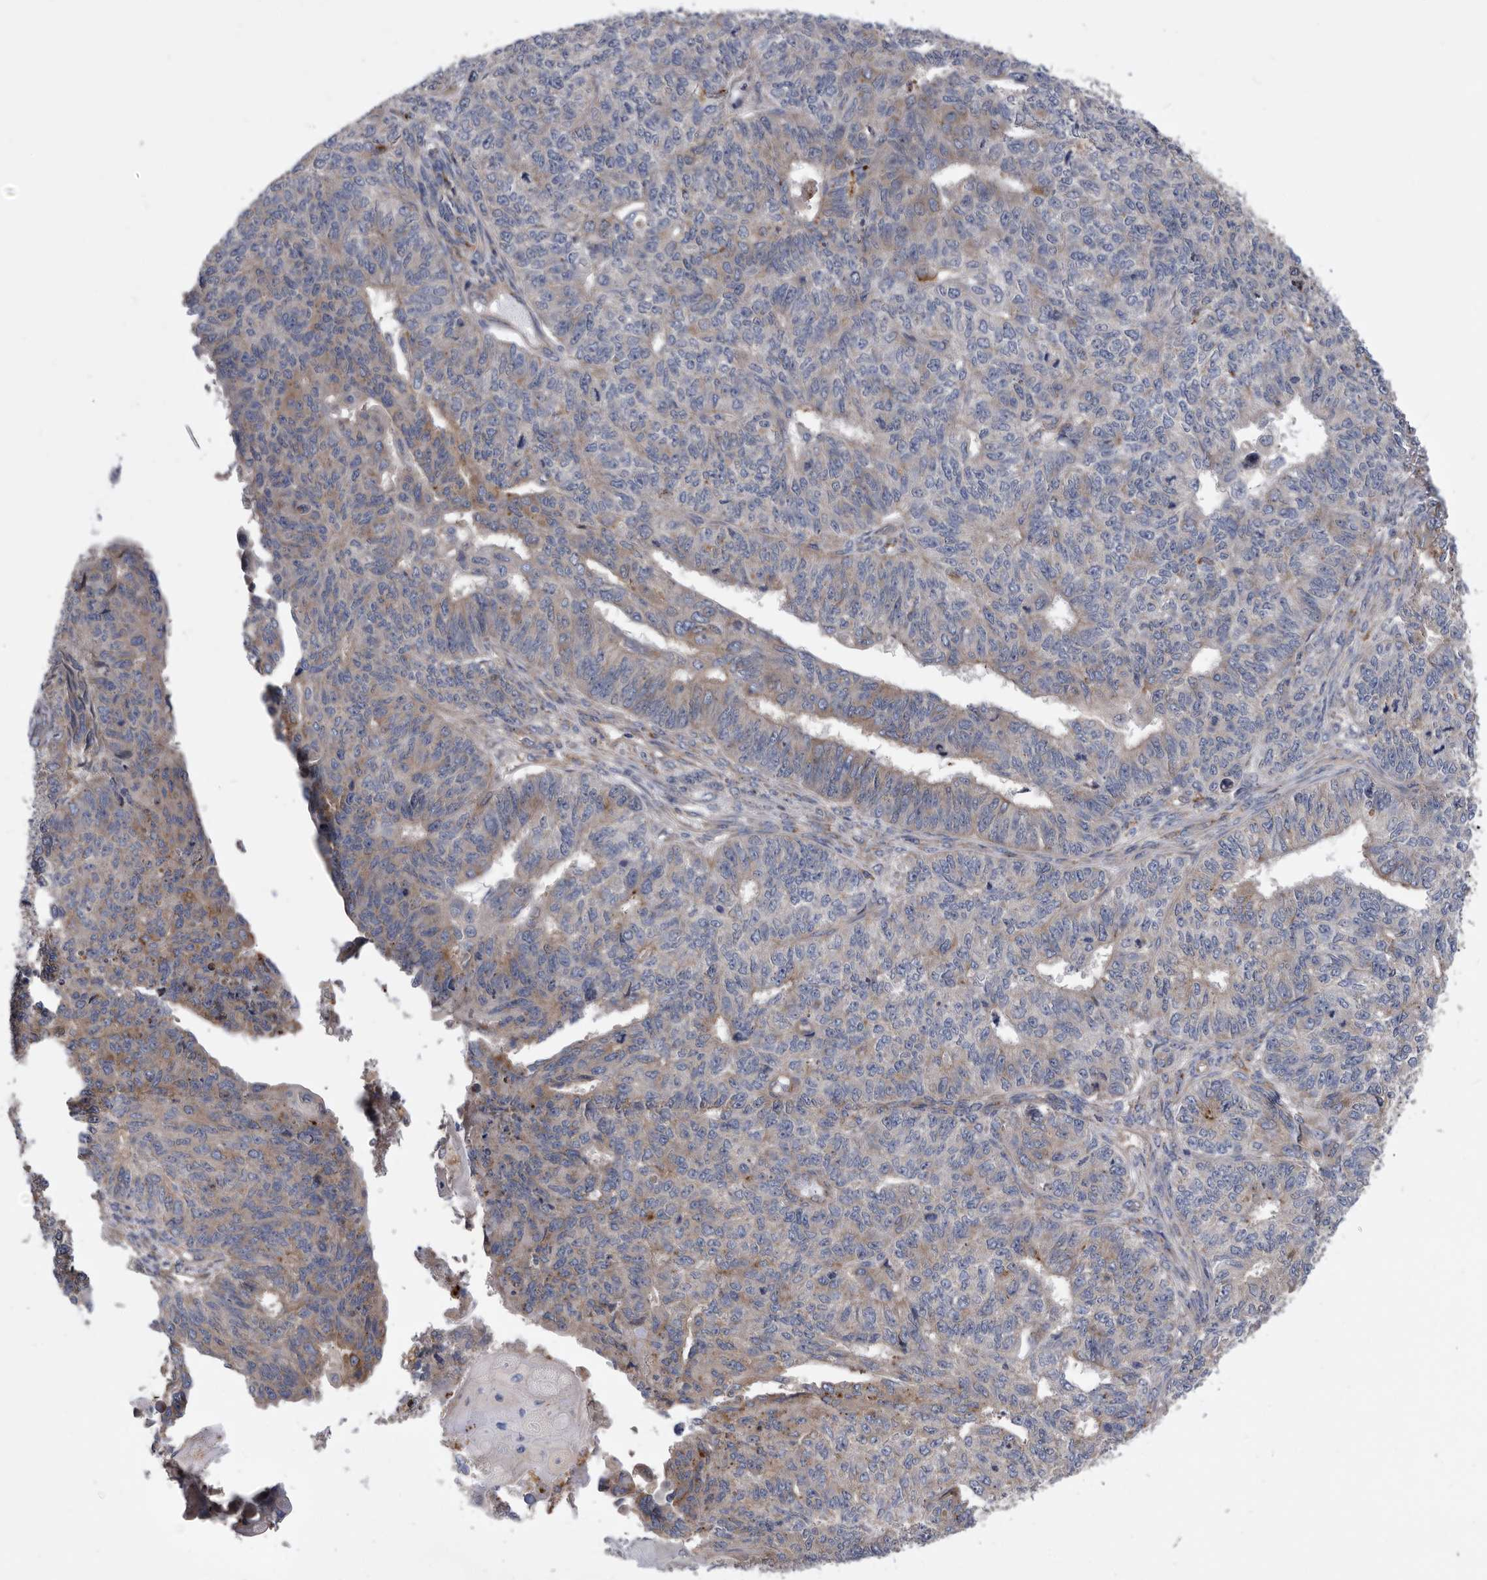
{"staining": {"intensity": "moderate", "quantity": "<25%", "location": "cytoplasmic/membranous"}, "tissue": "endometrial cancer", "cell_type": "Tumor cells", "image_type": "cancer", "snomed": [{"axis": "morphology", "description": "Adenocarcinoma, NOS"}, {"axis": "topography", "description": "Endometrium"}], "caption": "Approximately <25% of tumor cells in human endometrial cancer (adenocarcinoma) reveal moderate cytoplasmic/membranous protein staining as visualized by brown immunohistochemical staining.", "gene": "BAIAP3", "patient": {"sex": "female", "age": 32}}